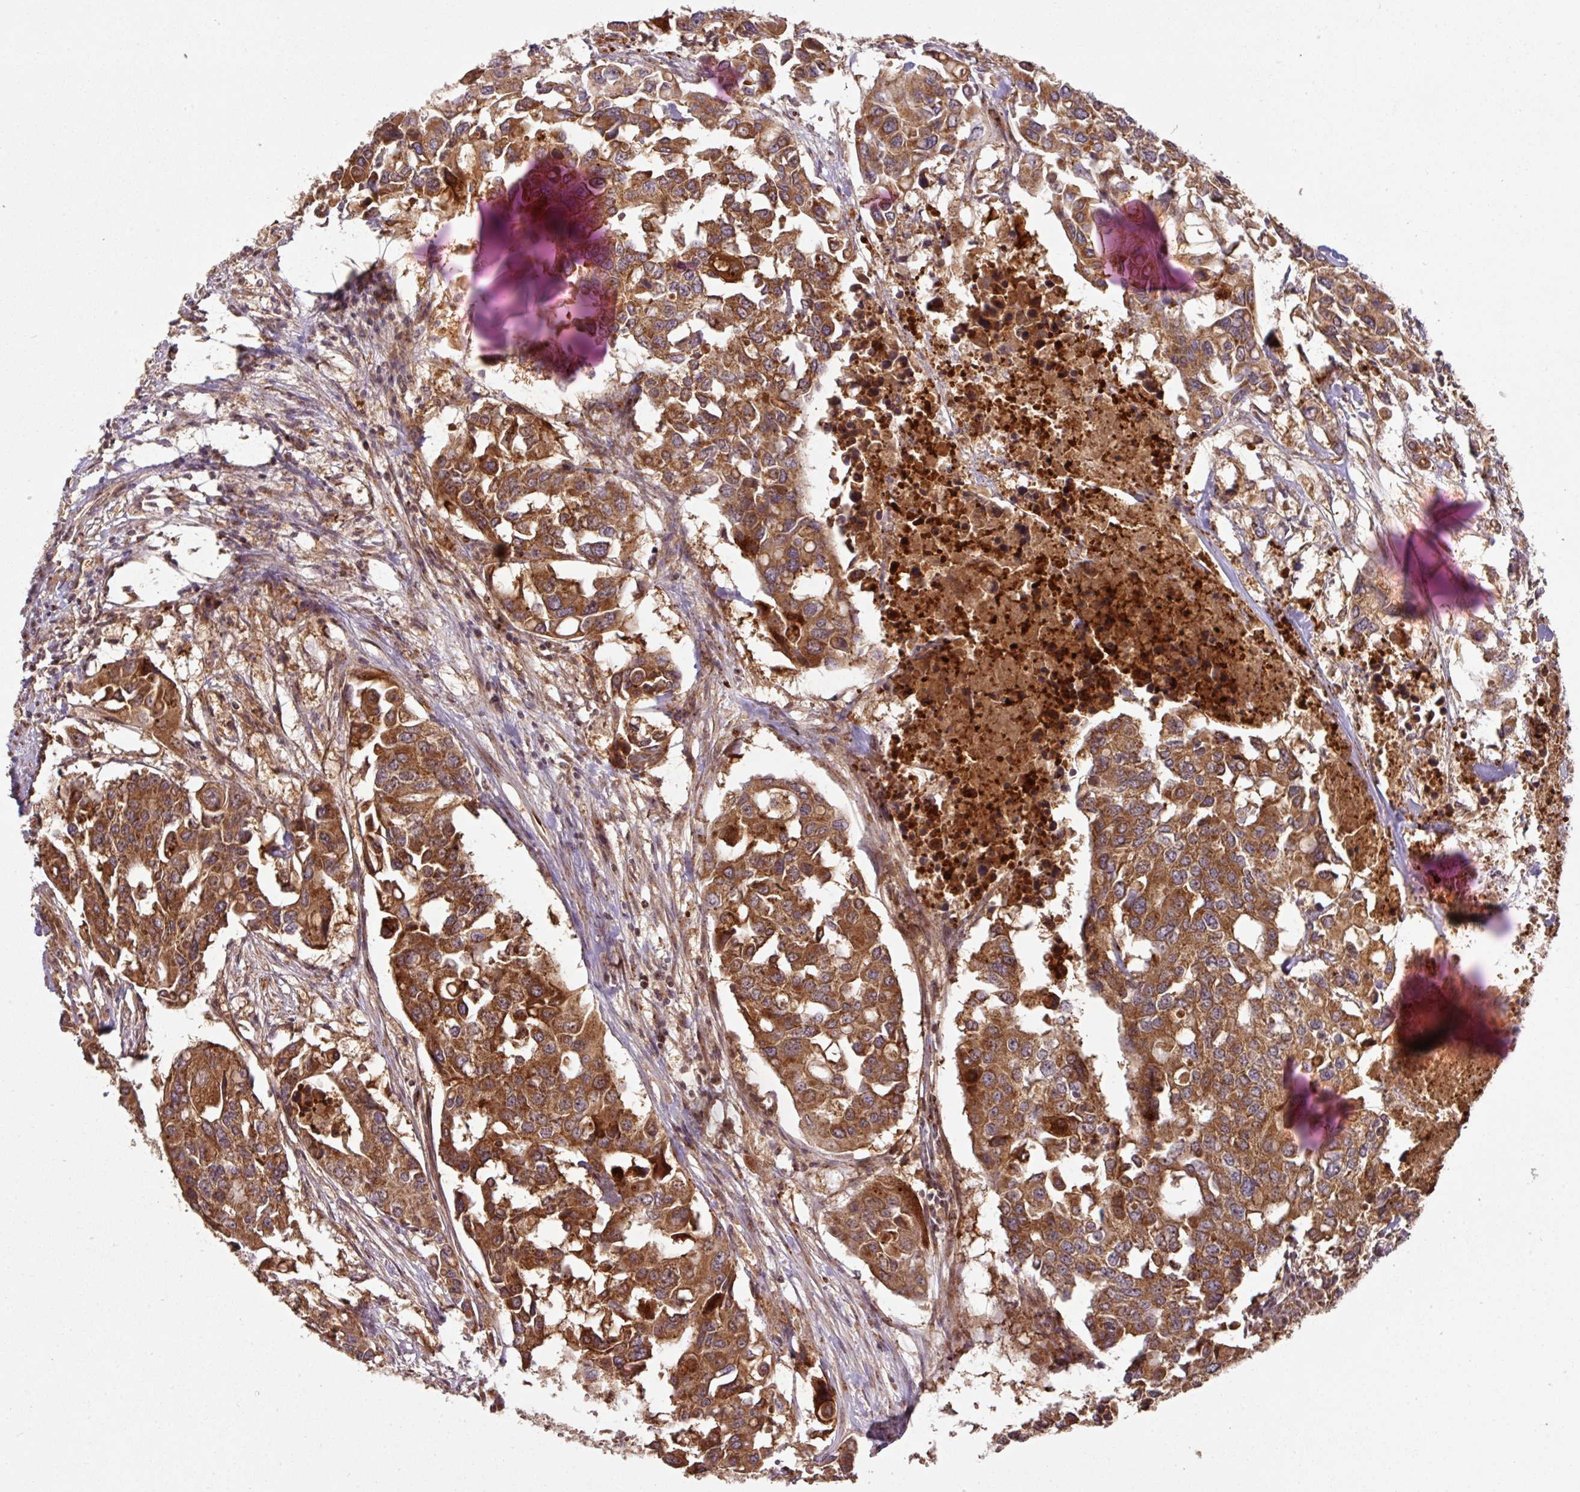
{"staining": {"intensity": "strong", "quantity": ">75%", "location": "cytoplasmic/membranous"}, "tissue": "colorectal cancer", "cell_type": "Tumor cells", "image_type": "cancer", "snomed": [{"axis": "morphology", "description": "Adenocarcinoma, NOS"}, {"axis": "topography", "description": "Colon"}], "caption": "There is high levels of strong cytoplasmic/membranous expression in tumor cells of colorectal cancer, as demonstrated by immunohistochemical staining (brown color).", "gene": "MRRF", "patient": {"sex": "male", "age": 77}}